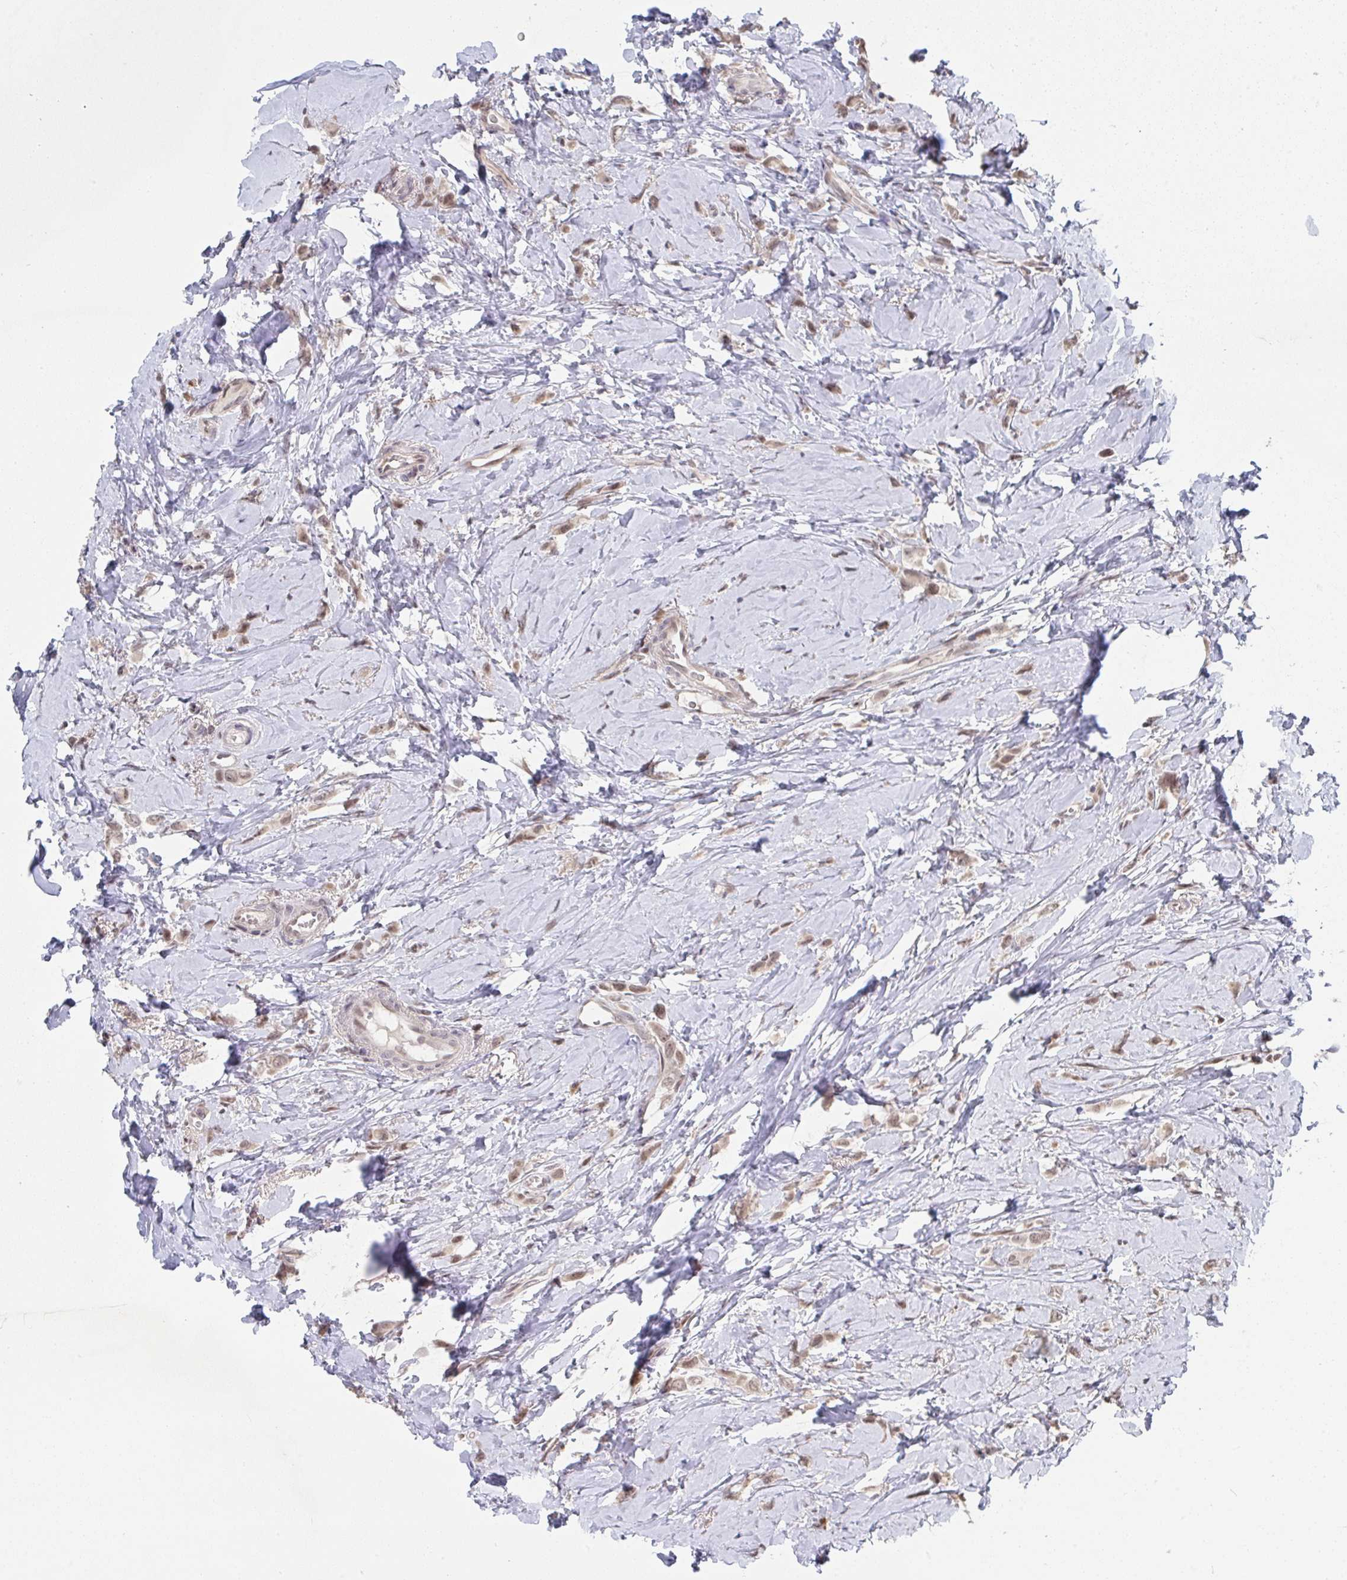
{"staining": {"intensity": "moderate", "quantity": ">75%", "location": "nuclear"}, "tissue": "breast cancer", "cell_type": "Tumor cells", "image_type": "cancer", "snomed": [{"axis": "morphology", "description": "Lobular carcinoma"}, {"axis": "topography", "description": "Breast"}], "caption": "Breast cancer tissue demonstrates moderate nuclear staining in about >75% of tumor cells, visualized by immunohistochemistry.", "gene": "JMJD1C", "patient": {"sex": "female", "age": 66}}